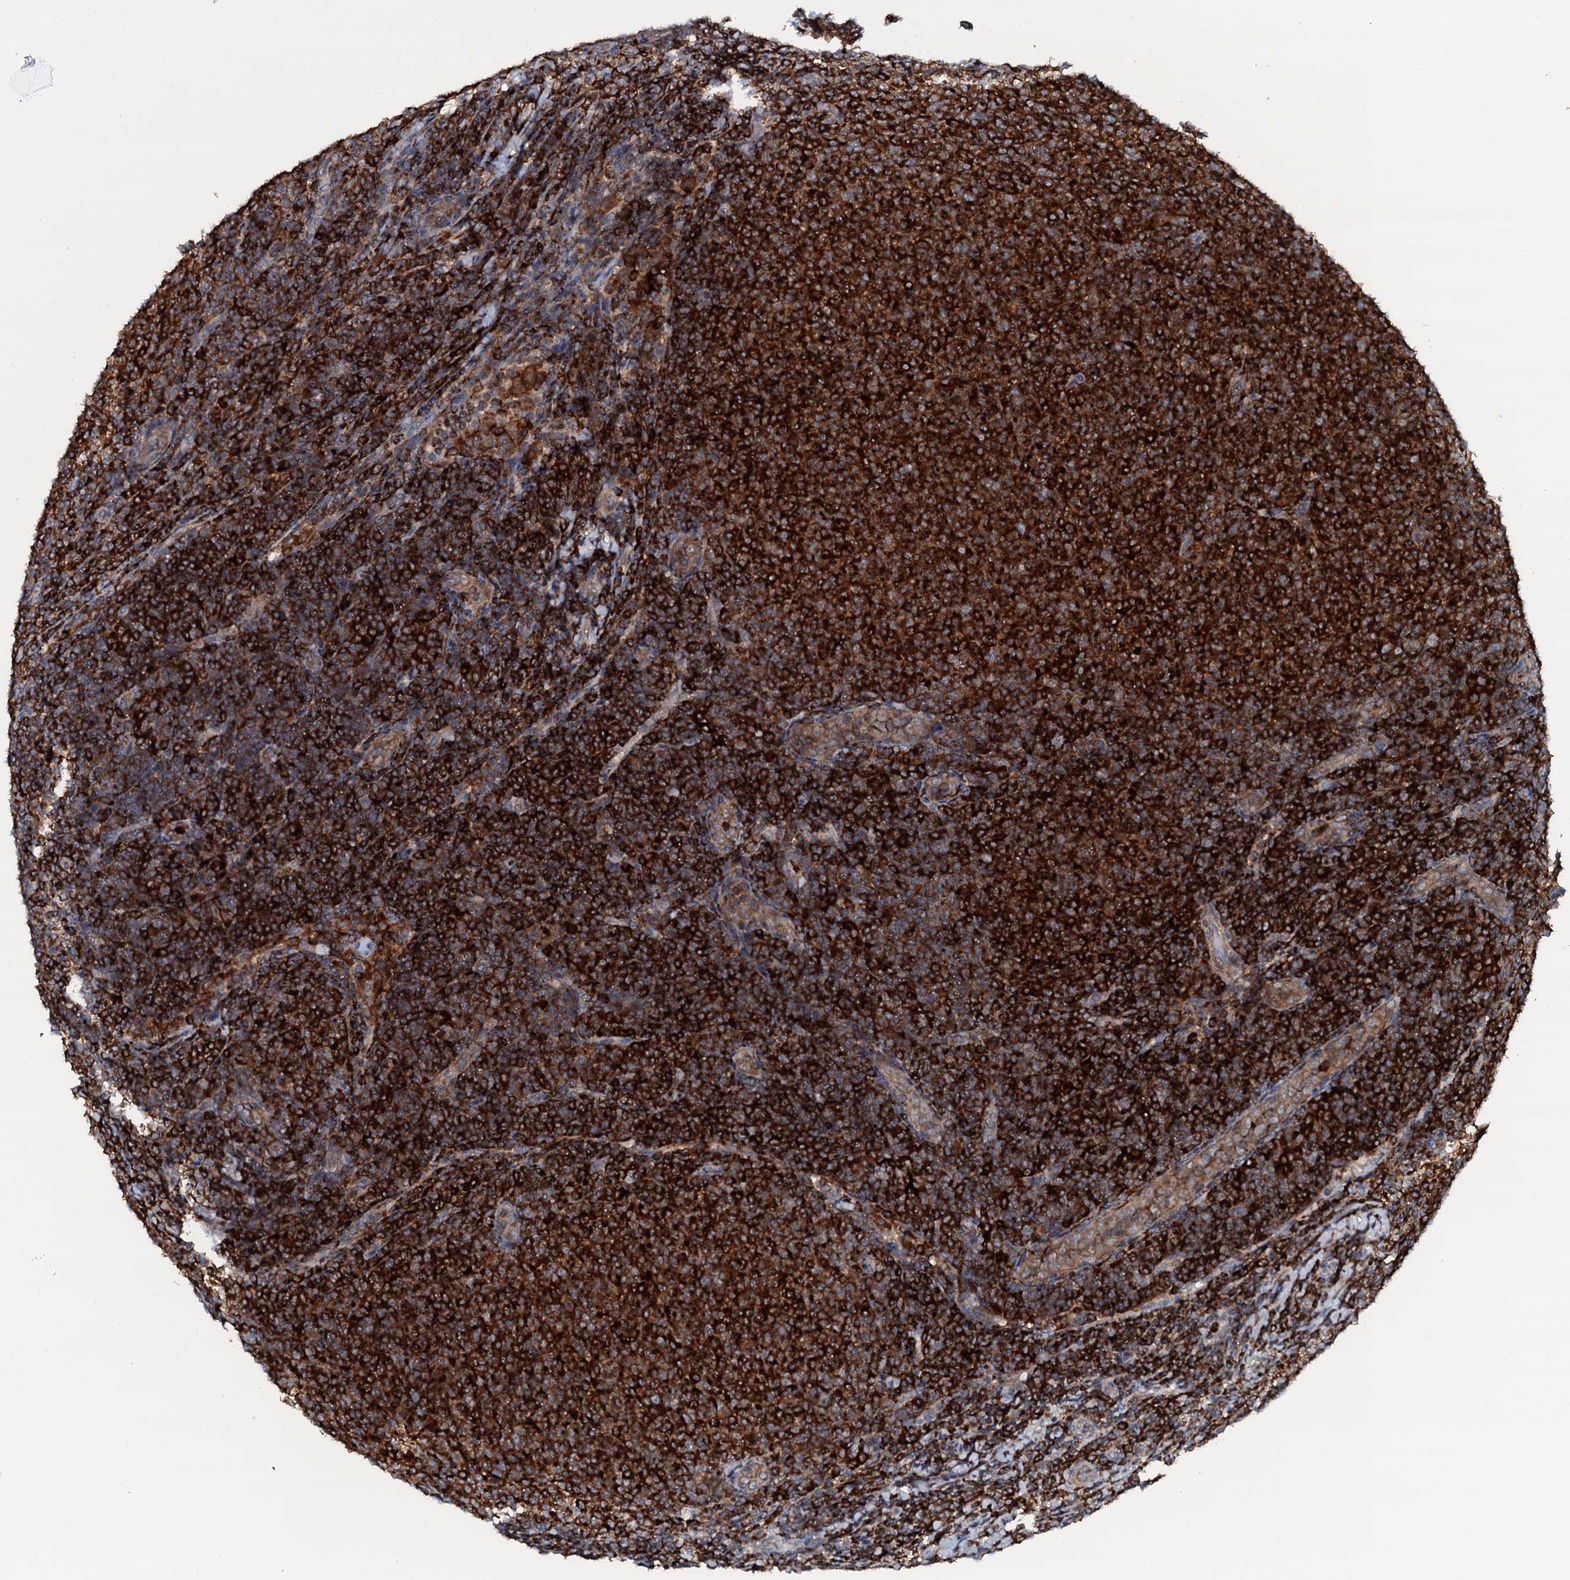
{"staining": {"intensity": "strong", "quantity": ">75%", "location": "cytoplasmic/membranous"}, "tissue": "lymphoma", "cell_type": "Tumor cells", "image_type": "cancer", "snomed": [{"axis": "morphology", "description": "Malignant lymphoma, non-Hodgkin's type, Low grade"}, {"axis": "topography", "description": "Lymph node"}], "caption": "Tumor cells exhibit high levels of strong cytoplasmic/membranous positivity in approximately >75% of cells in low-grade malignant lymphoma, non-Hodgkin's type.", "gene": "VAMP8", "patient": {"sex": "male", "age": 66}}